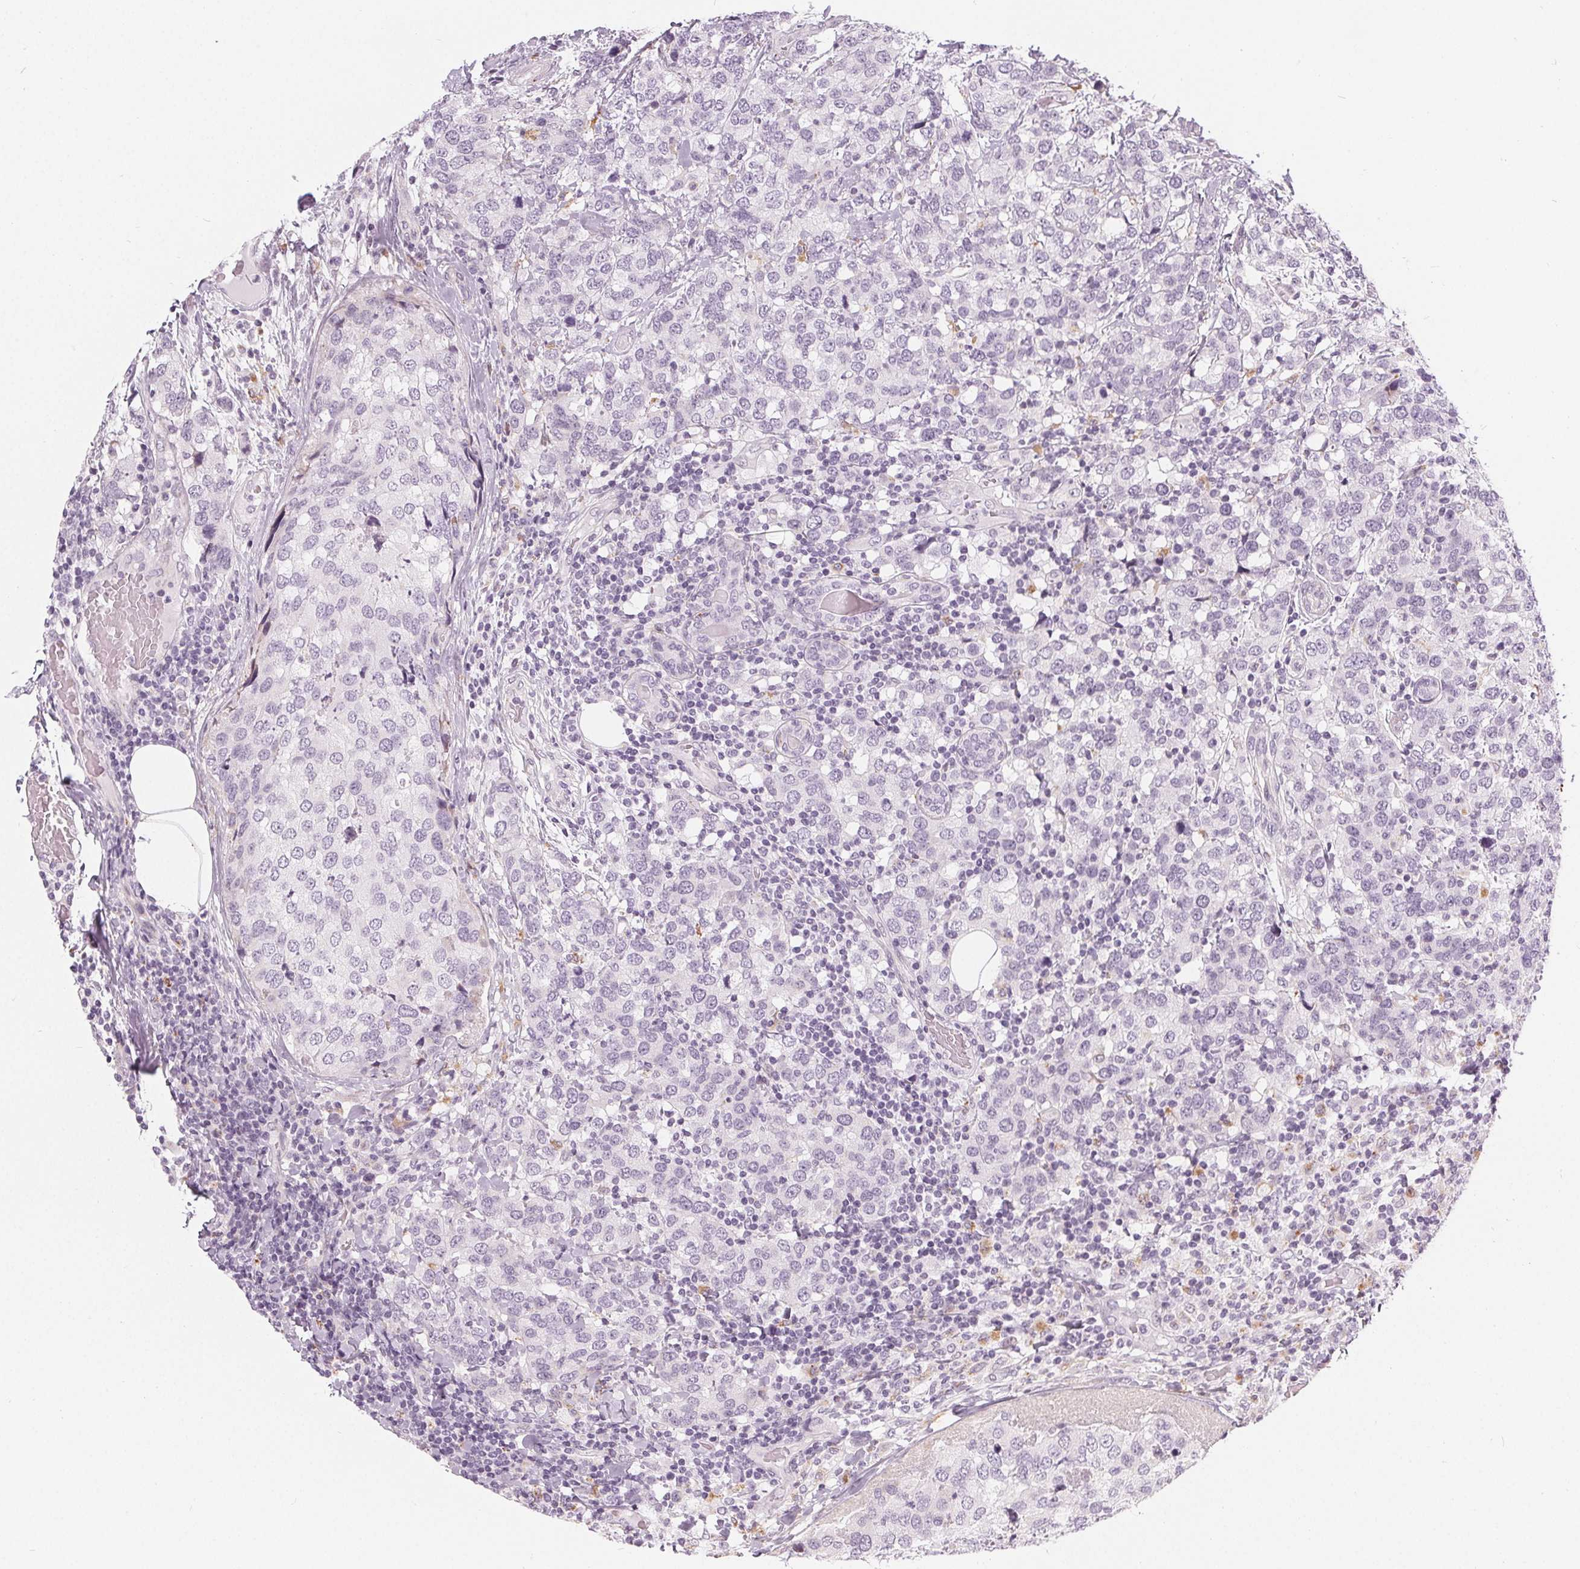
{"staining": {"intensity": "negative", "quantity": "none", "location": "none"}, "tissue": "breast cancer", "cell_type": "Tumor cells", "image_type": "cancer", "snomed": [{"axis": "morphology", "description": "Lobular carcinoma"}, {"axis": "topography", "description": "Breast"}], "caption": "This is an immunohistochemistry histopathology image of human breast cancer (lobular carcinoma). There is no staining in tumor cells.", "gene": "HOPX", "patient": {"sex": "female", "age": 59}}